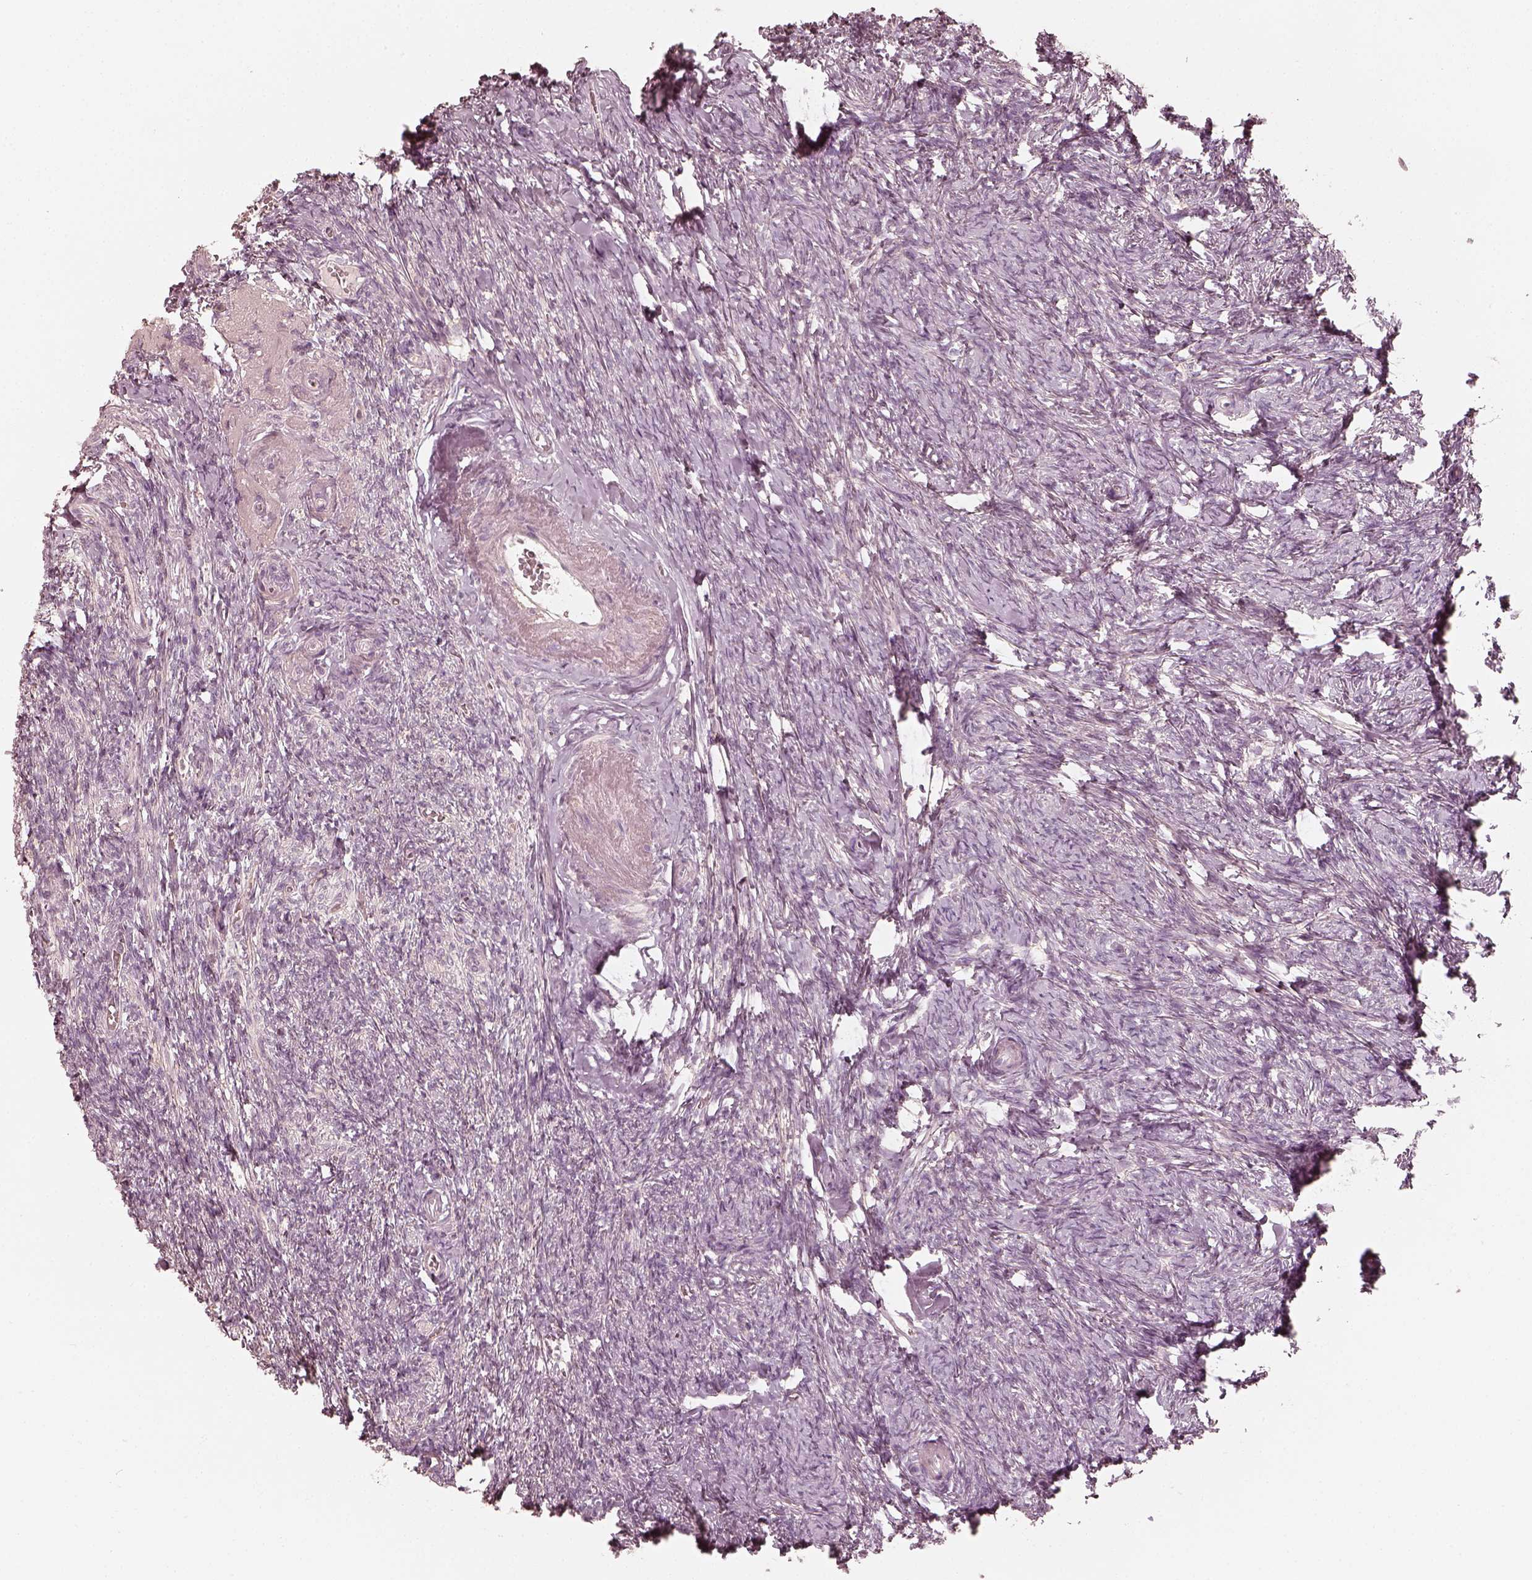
{"staining": {"intensity": "moderate", "quantity": "<25%", "location": "cytoplasmic/membranous"}, "tissue": "ovary", "cell_type": "Follicle cells", "image_type": "normal", "snomed": [{"axis": "morphology", "description": "Normal tissue, NOS"}, {"axis": "topography", "description": "Ovary"}], "caption": "A brown stain highlights moderate cytoplasmic/membranous staining of a protein in follicle cells of benign human ovary. The protein is shown in brown color, while the nuclei are stained blue.", "gene": "FMNL2", "patient": {"sex": "female", "age": 72}}